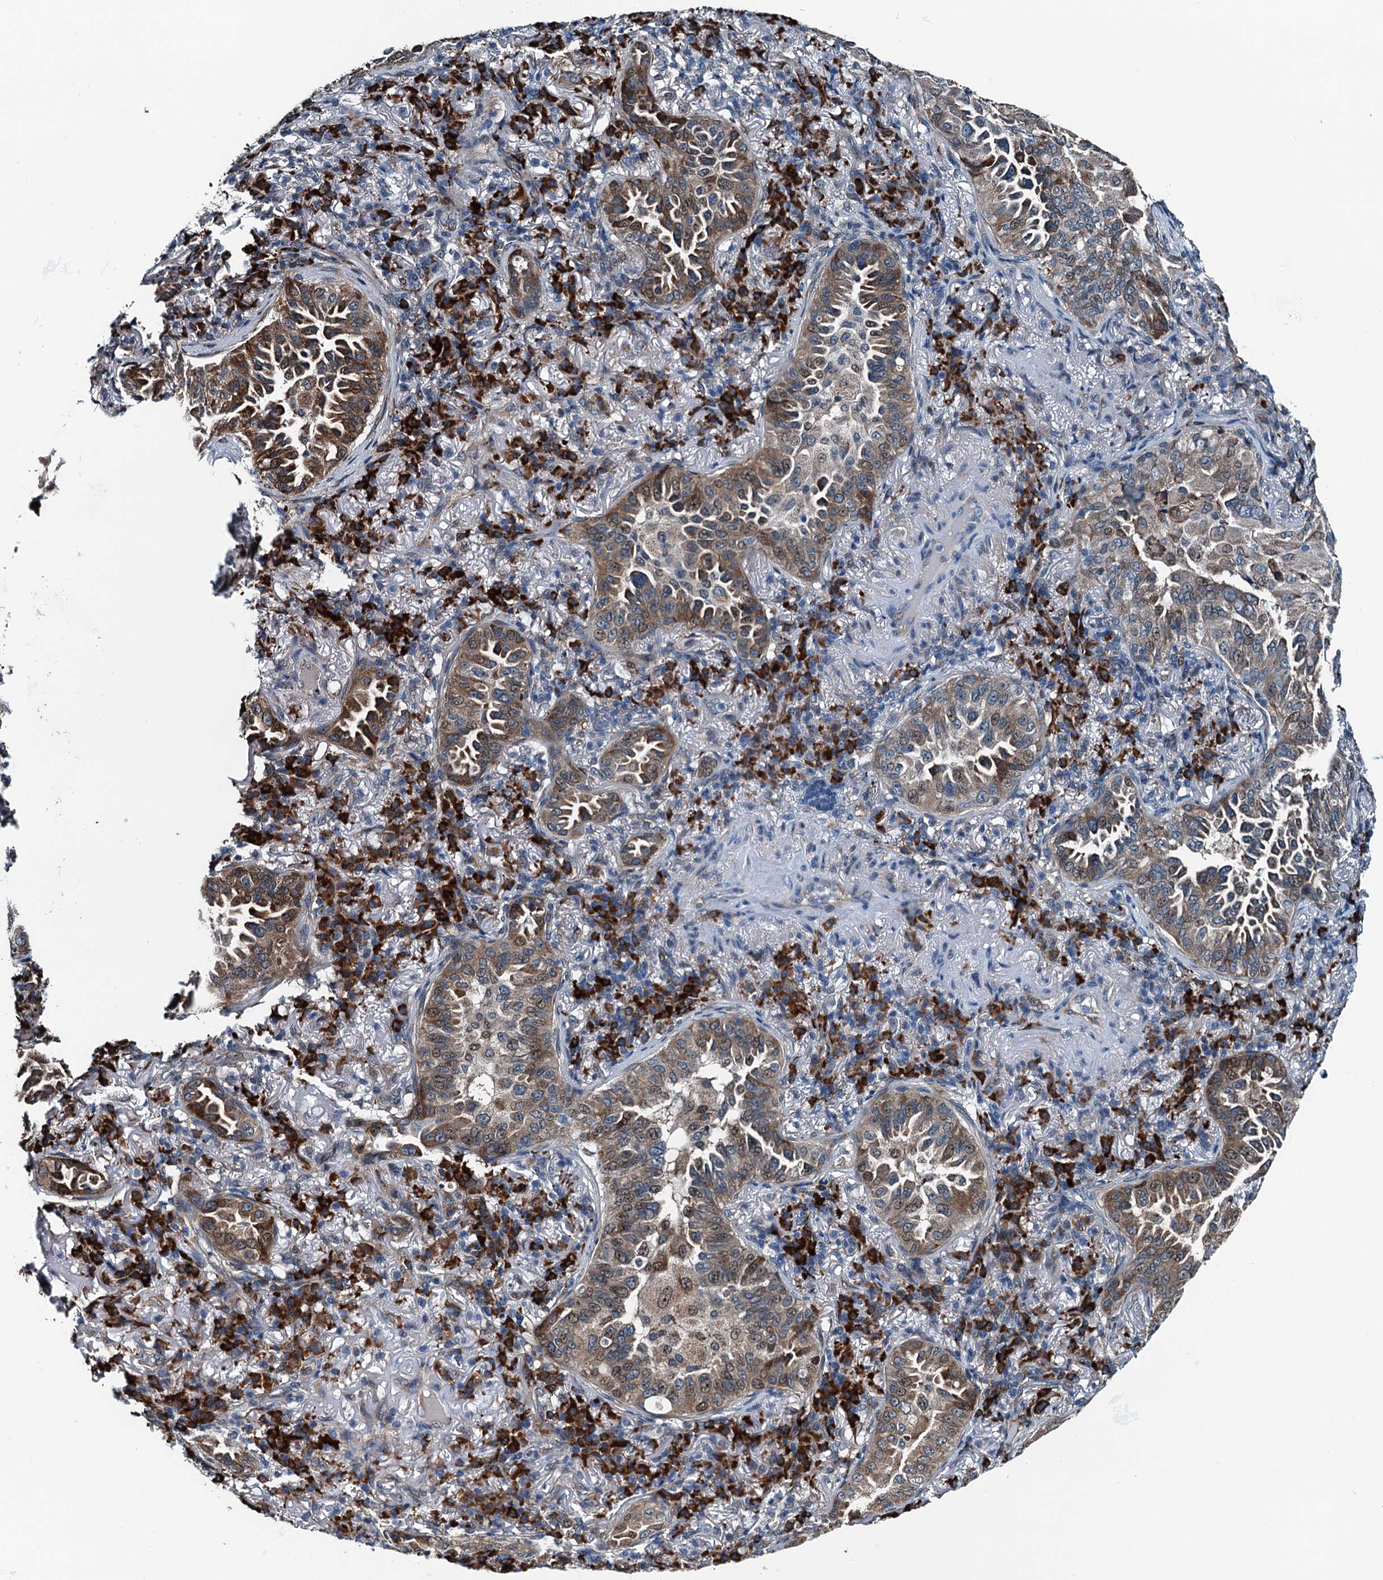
{"staining": {"intensity": "moderate", "quantity": ">75%", "location": "cytoplasmic/membranous,nuclear"}, "tissue": "lung cancer", "cell_type": "Tumor cells", "image_type": "cancer", "snomed": [{"axis": "morphology", "description": "Adenocarcinoma, NOS"}, {"axis": "topography", "description": "Lung"}], "caption": "Immunohistochemical staining of human lung cancer reveals moderate cytoplasmic/membranous and nuclear protein staining in about >75% of tumor cells. The staining is performed using DAB (3,3'-diaminobenzidine) brown chromogen to label protein expression. The nuclei are counter-stained blue using hematoxylin.", "gene": "TAMALIN", "patient": {"sex": "female", "age": 69}}